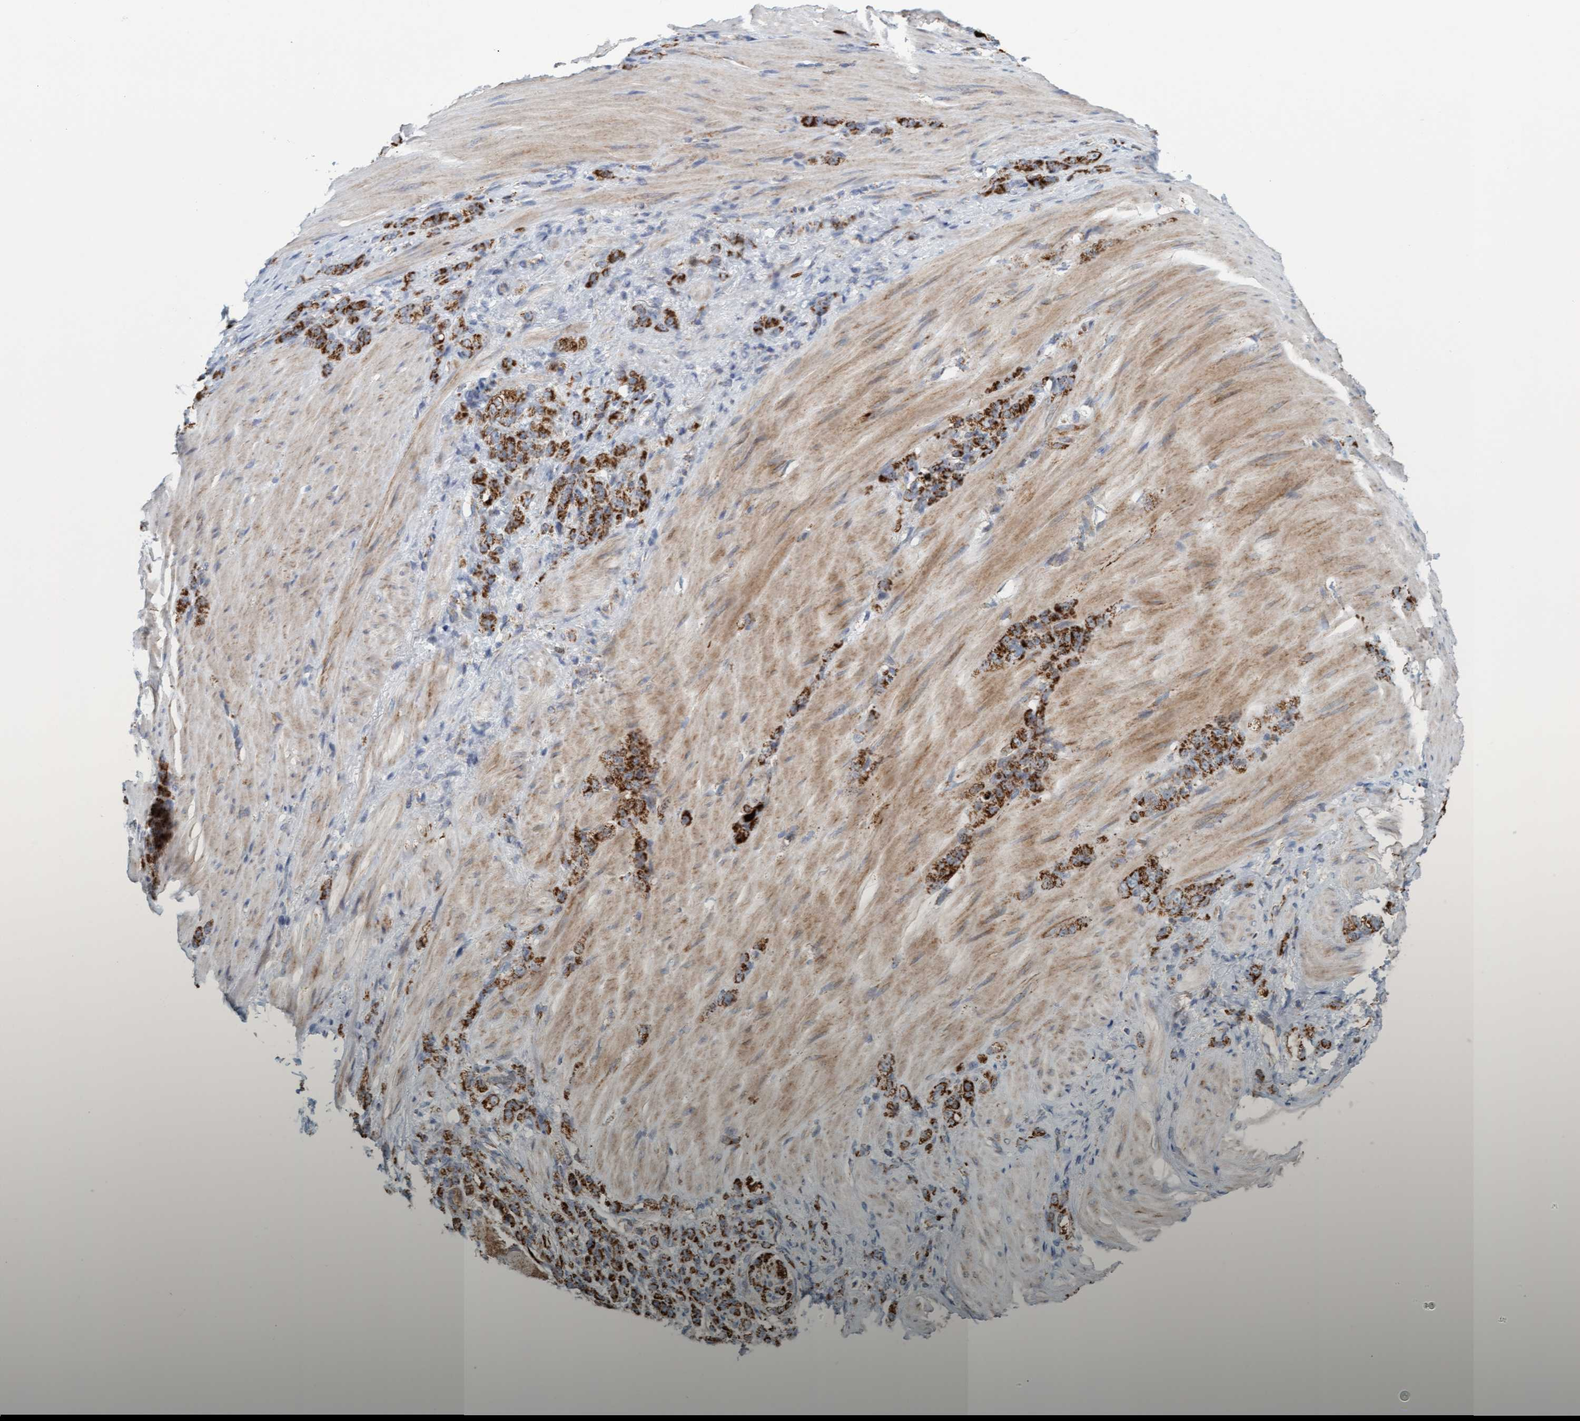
{"staining": {"intensity": "strong", "quantity": ">75%", "location": "cytoplasmic/membranous"}, "tissue": "stomach cancer", "cell_type": "Tumor cells", "image_type": "cancer", "snomed": [{"axis": "morphology", "description": "Normal tissue, NOS"}, {"axis": "morphology", "description": "Adenocarcinoma, NOS"}, {"axis": "topography", "description": "Stomach"}], "caption": "A brown stain highlights strong cytoplasmic/membranous positivity of a protein in human stomach cancer tumor cells. (brown staining indicates protein expression, while blue staining denotes nuclei).", "gene": "B9D1", "patient": {"sex": "male", "age": 82}}